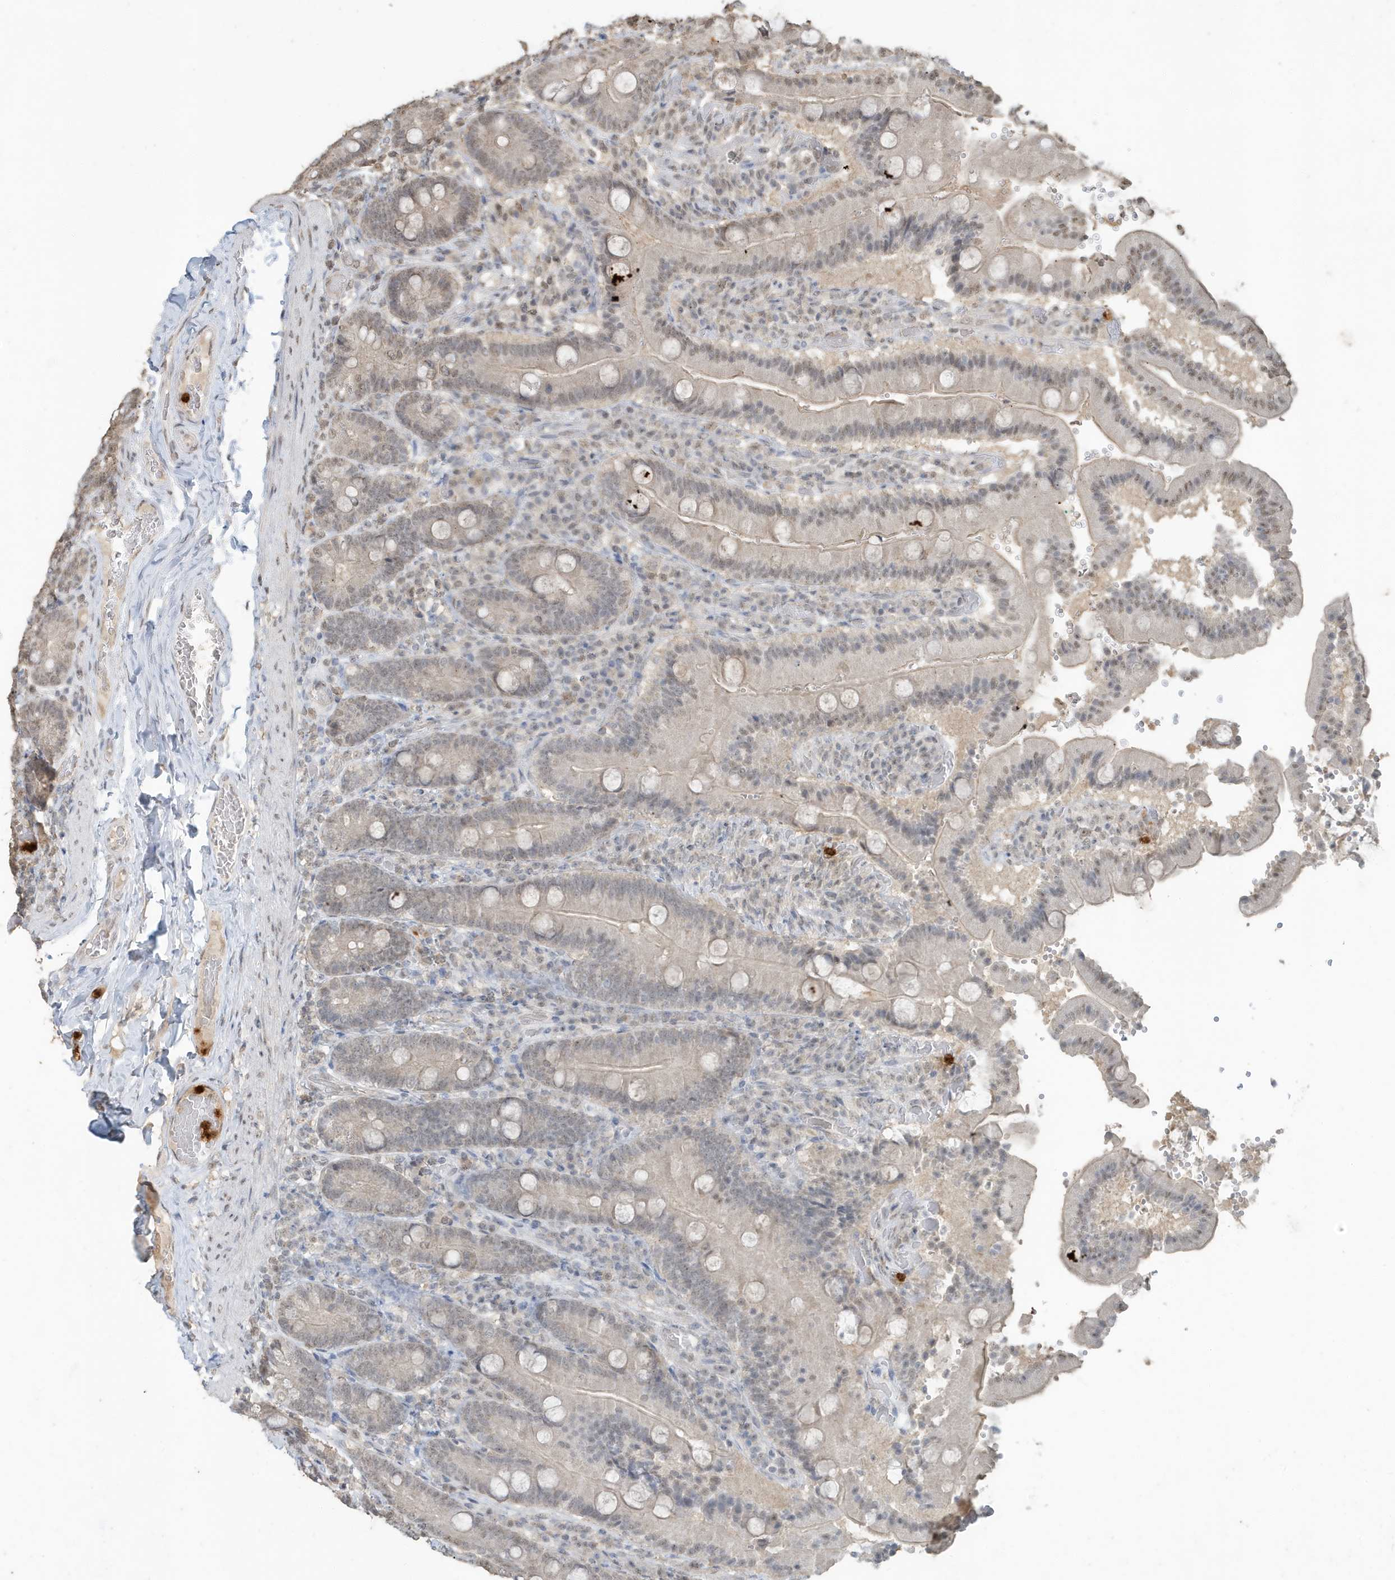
{"staining": {"intensity": "weak", "quantity": "25%-75%", "location": "nuclear"}, "tissue": "duodenum", "cell_type": "Glandular cells", "image_type": "normal", "snomed": [{"axis": "morphology", "description": "Normal tissue, NOS"}, {"axis": "topography", "description": "Duodenum"}], "caption": "Immunohistochemistry (IHC) of unremarkable duodenum exhibits low levels of weak nuclear expression in approximately 25%-75% of glandular cells.", "gene": "DEFA1", "patient": {"sex": "female", "age": 62}}